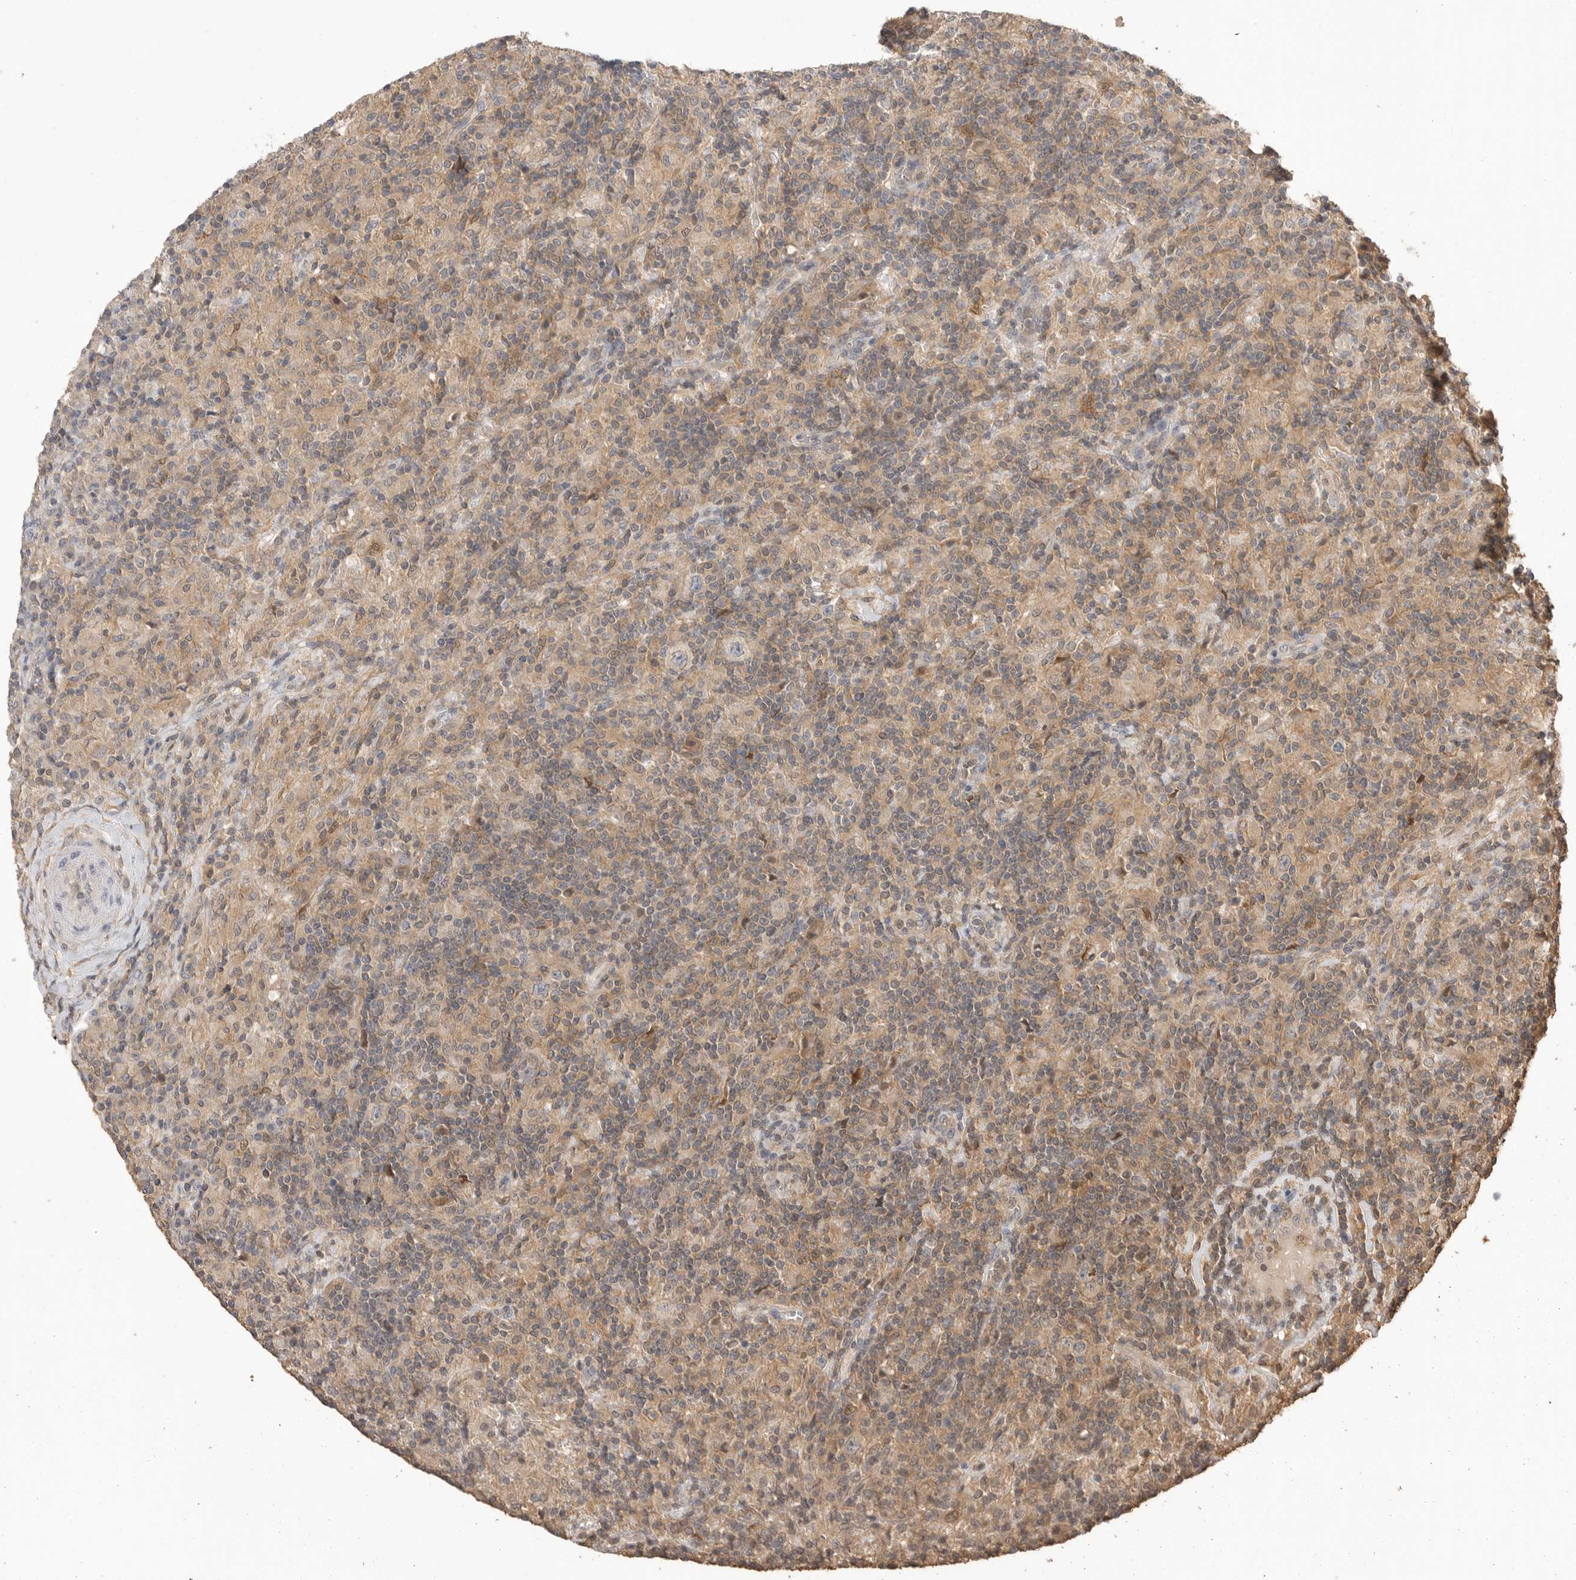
{"staining": {"intensity": "negative", "quantity": "none", "location": "none"}, "tissue": "lymphoma", "cell_type": "Tumor cells", "image_type": "cancer", "snomed": [{"axis": "morphology", "description": "Hodgkin's disease, NOS"}, {"axis": "topography", "description": "Lymph node"}], "caption": "Lymphoma was stained to show a protein in brown. There is no significant positivity in tumor cells.", "gene": "MAP2K1", "patient": {"sex": "male", "age": 70}}